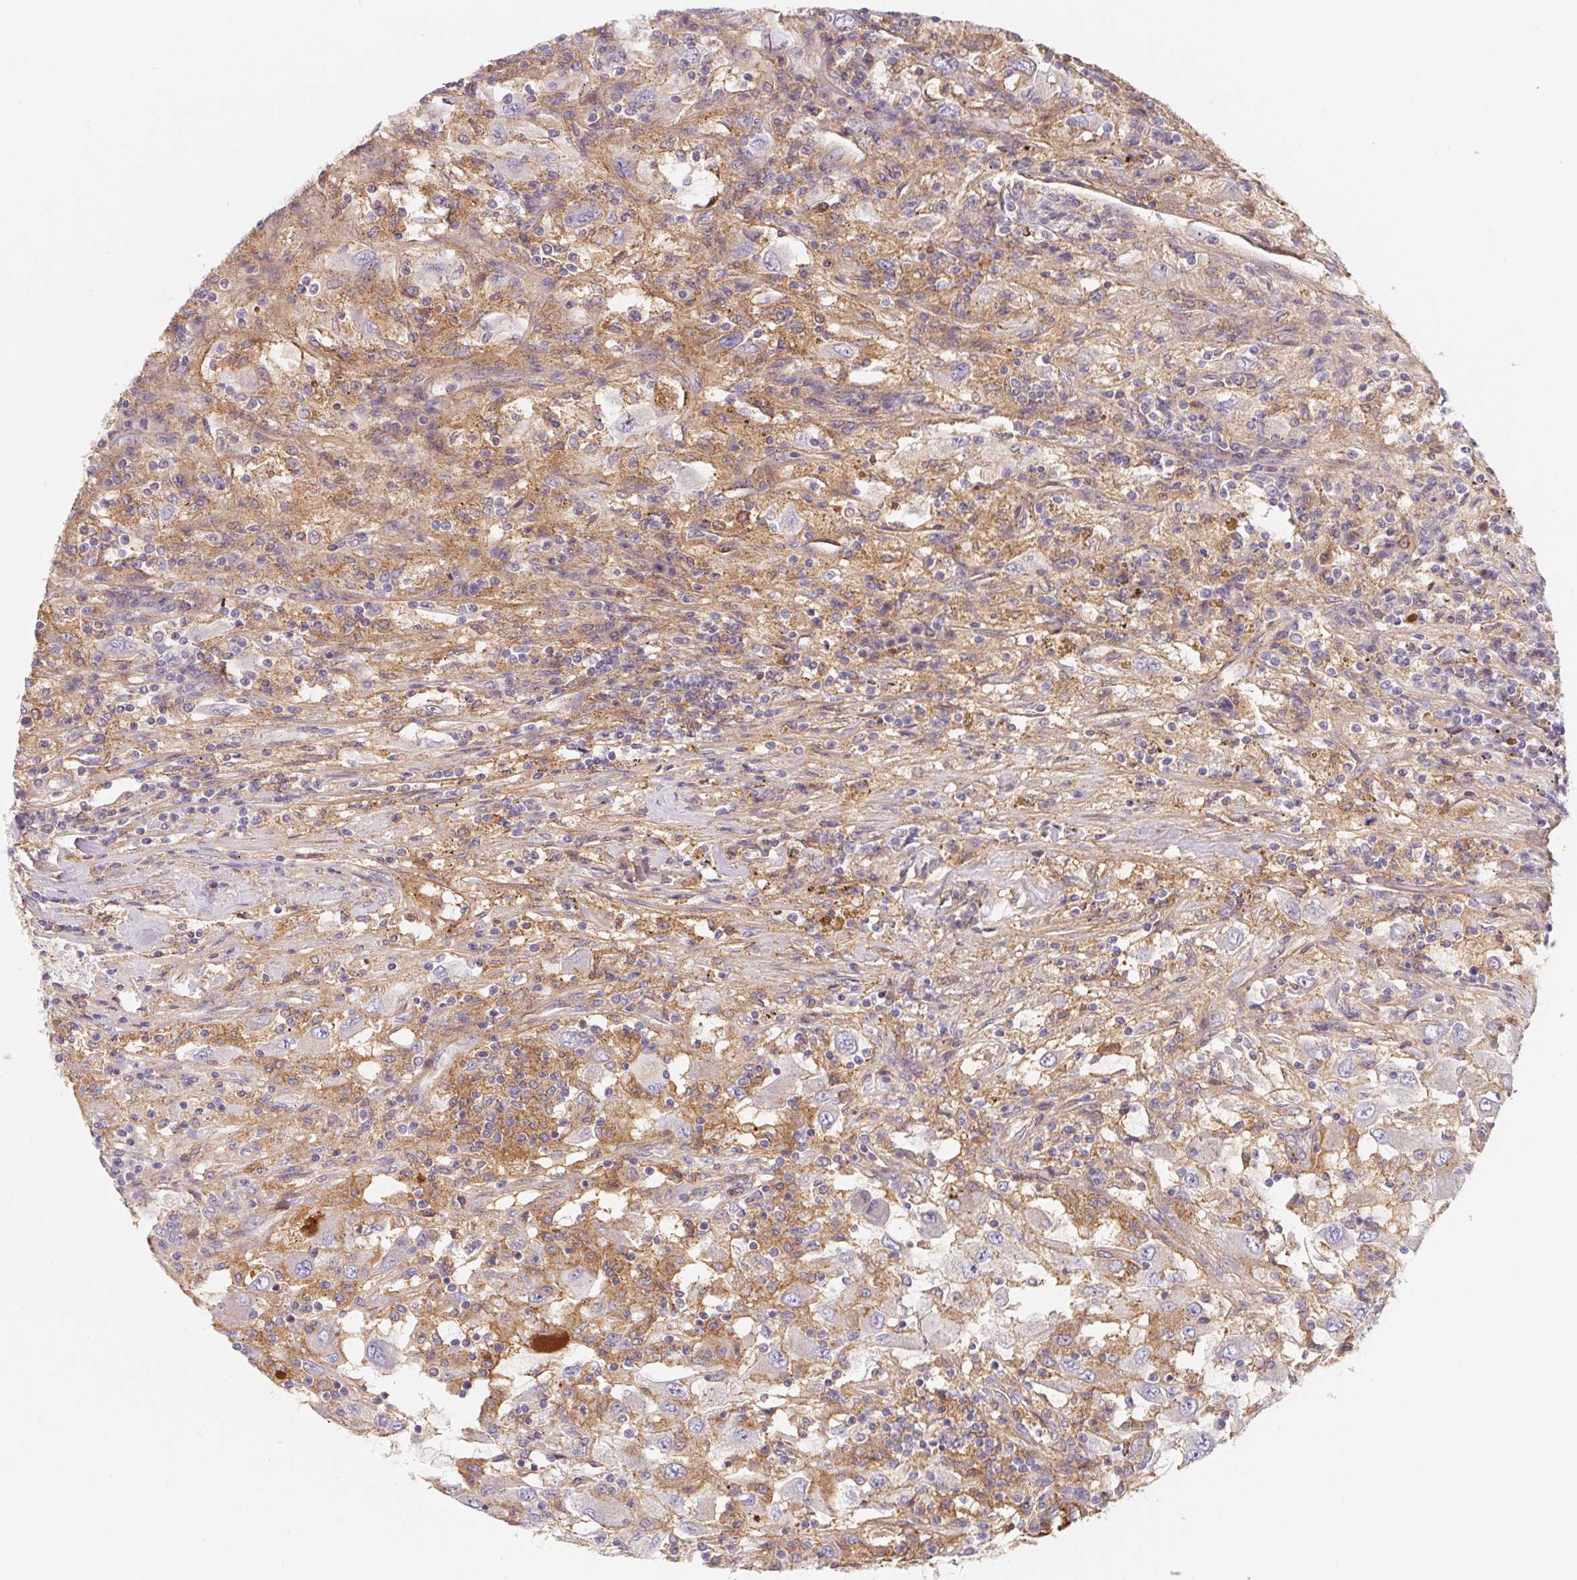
{"staining": {"intensity": "moderate", "quantity": "25%-75%", "location": "cytoplasmic/membranous"}, "tissue": "renal cancer", "cell_type": "Tumor cells", "image_type": "cancer", "snomed": [{"axis": "morphology", "description": "Adenocarcinoma, NOS"}, {"axis": "topography", "description": "Kidney"}], "caption": "Protein expression analysis of renal cancer (adenocarcinoma) displays moderate cytoplasmic/membranous expression in about 25%-75% of tumor cells. (Brightfield microscopy of DAB IHC at high magnification).", "gene": "LPA", "patient": {"sex": "female", "age": 67}}